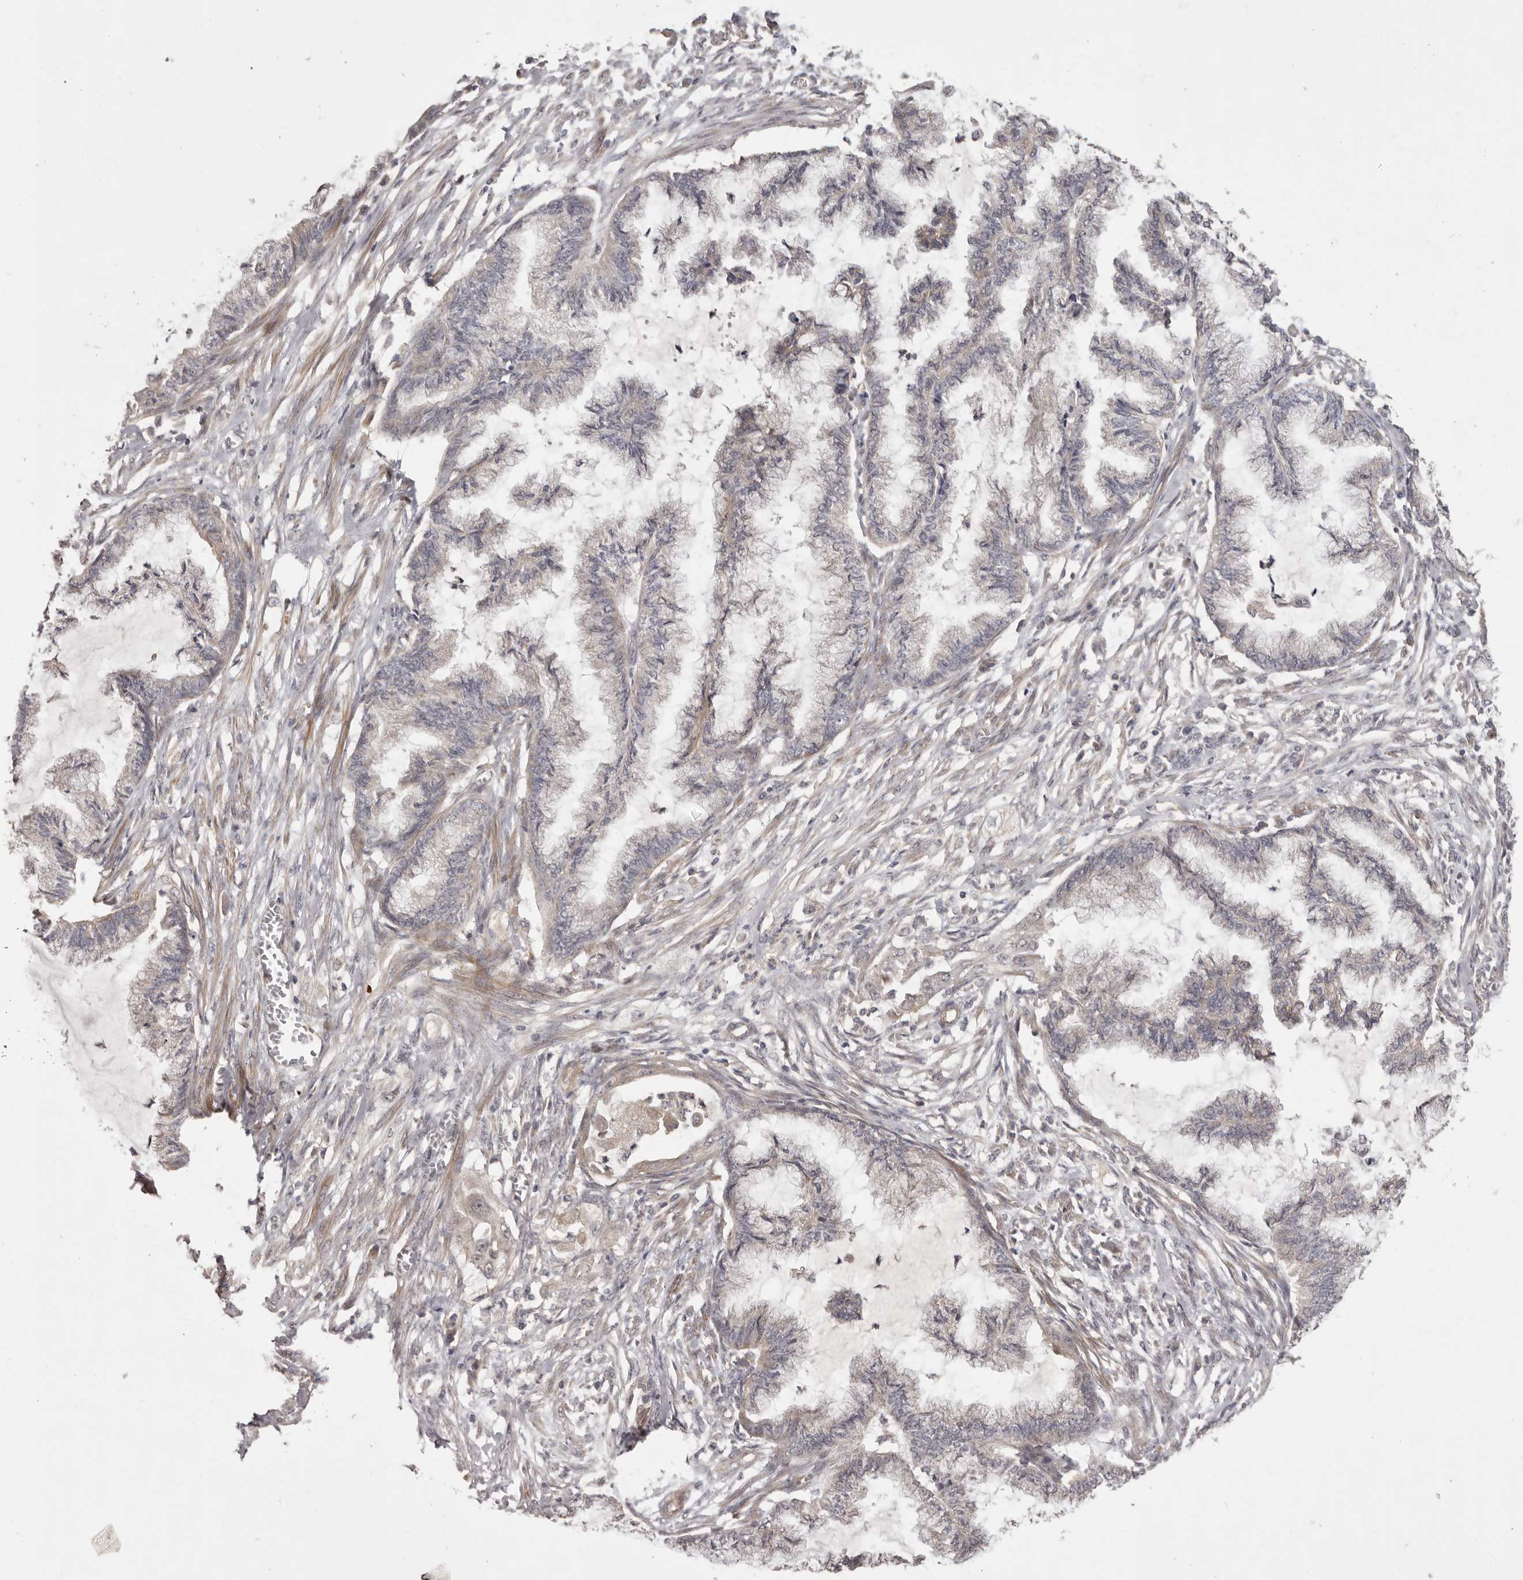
{"staining": {"intensity": "negative", "quantity": "none", "location": "none"}, "tissue": "endometrial cancer", "cell_type": "Tumor cells", "image_type": "cancer", "snomed": [{"axis": "morphology", "description": "Adenocarcinoma, NOS"}, {"axis": "topography", "description": "Endometrium"}], "caption": "IHC histopathology image of adenocarcinoma (endometrial) stained for a protein (brown), which reveals no staining in tumor cells. (Brightfield microscopy of DAB (3,3'-diaminobenzidine) immunohistochemistry (IHC) at high magnification).", "gene": "HRH1", "patient": {"sex": "female", "age": 86}}